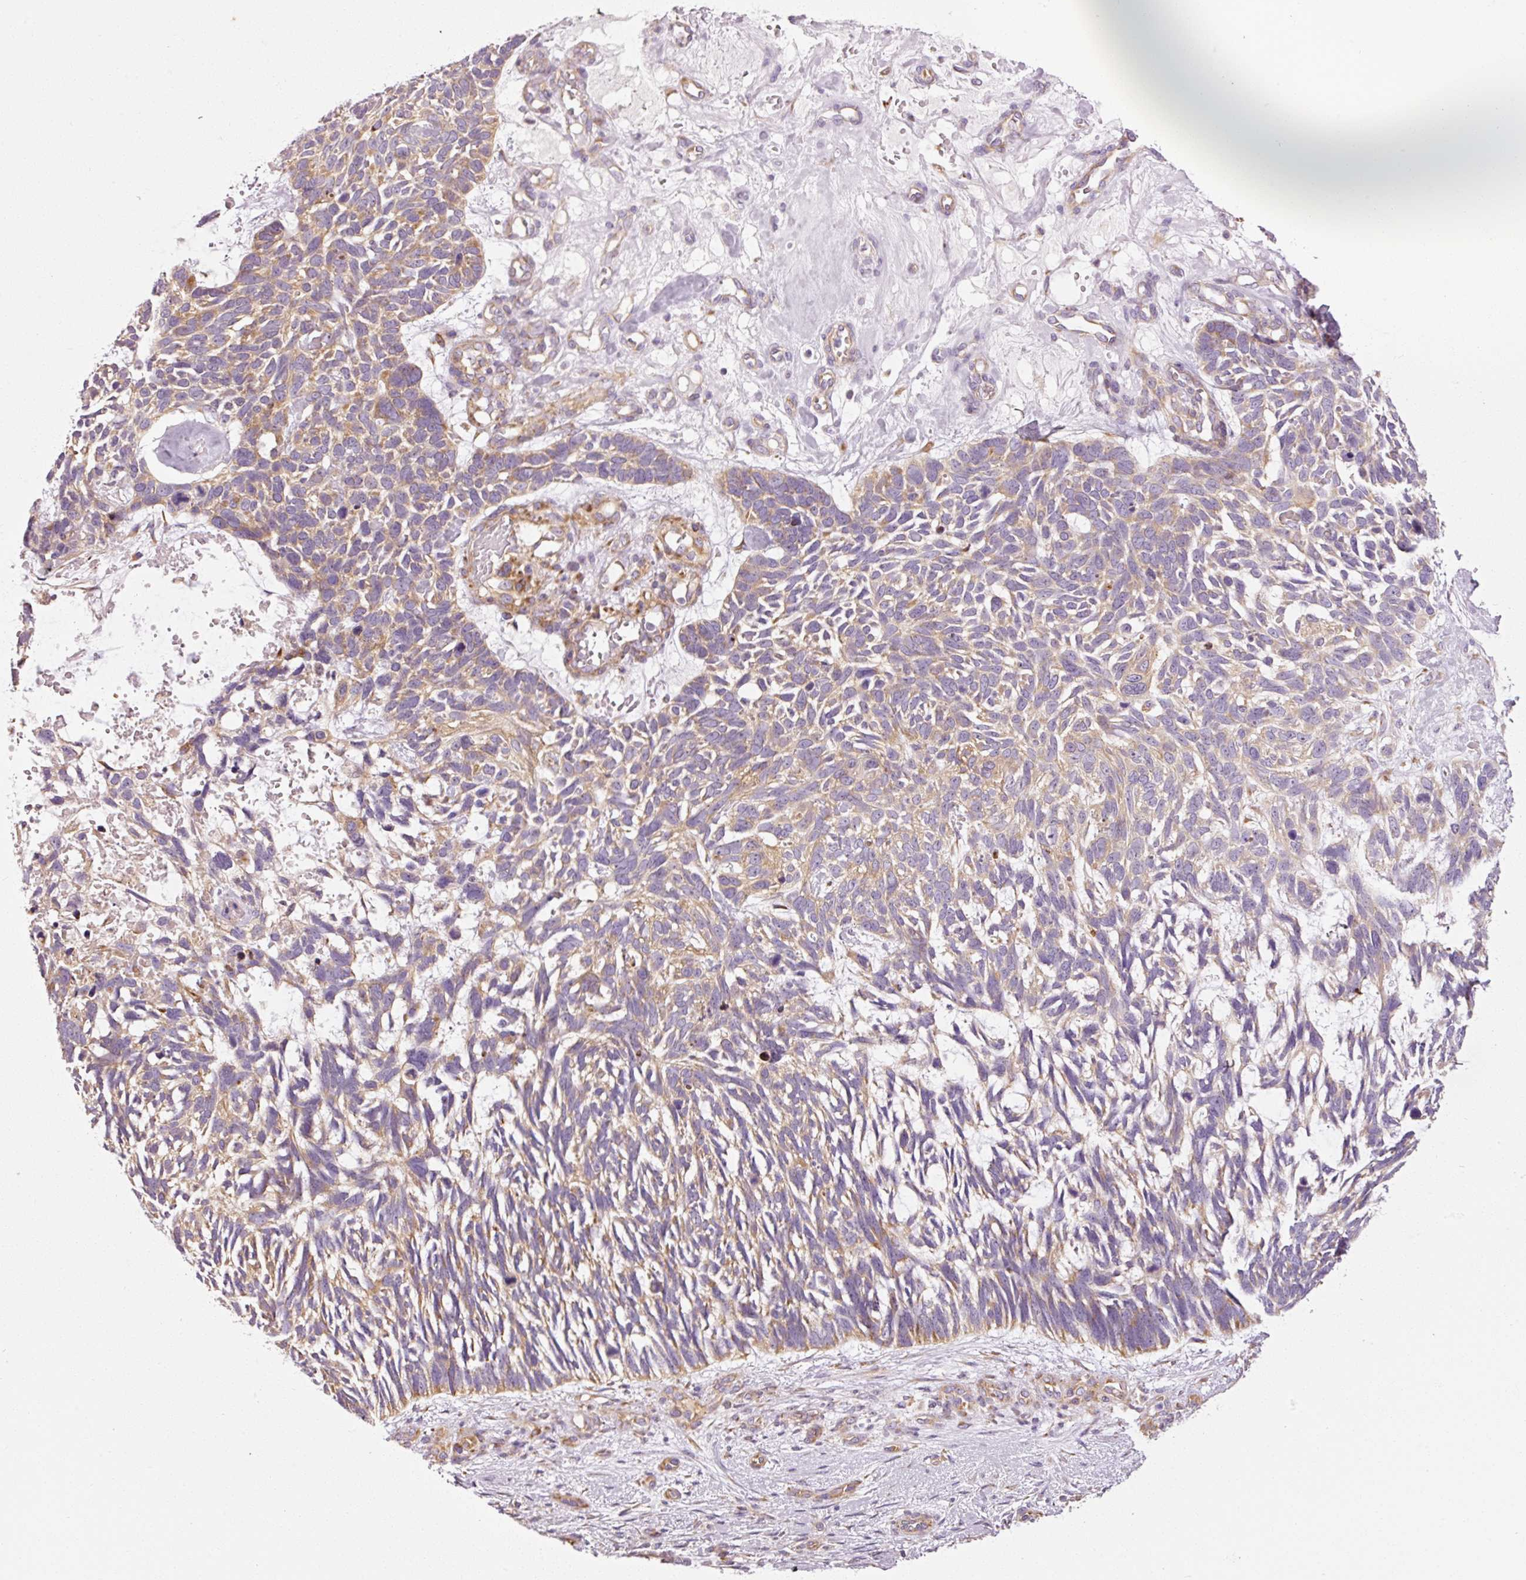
{"staining": {"intensity": "weak", "quantity": ">75%", "location": "cytoplasmic/membranous"}, "tissue": "skin cancer", "cell_type": "Tumor cells", "image_type": "cancer", "snomed": [{"axis": "morphology", "description": "Basal cell carcinoma"}, {"axis": "topography", "description": "Skin"}], "caption": "Skin cancer was stained to show a protein in brown. There is low levels of weak cytoplasmic/membranous expression in about >75% of tumor cells.", "gene": "RPL10A", "patient": {"sex": "male", "age": 88}}